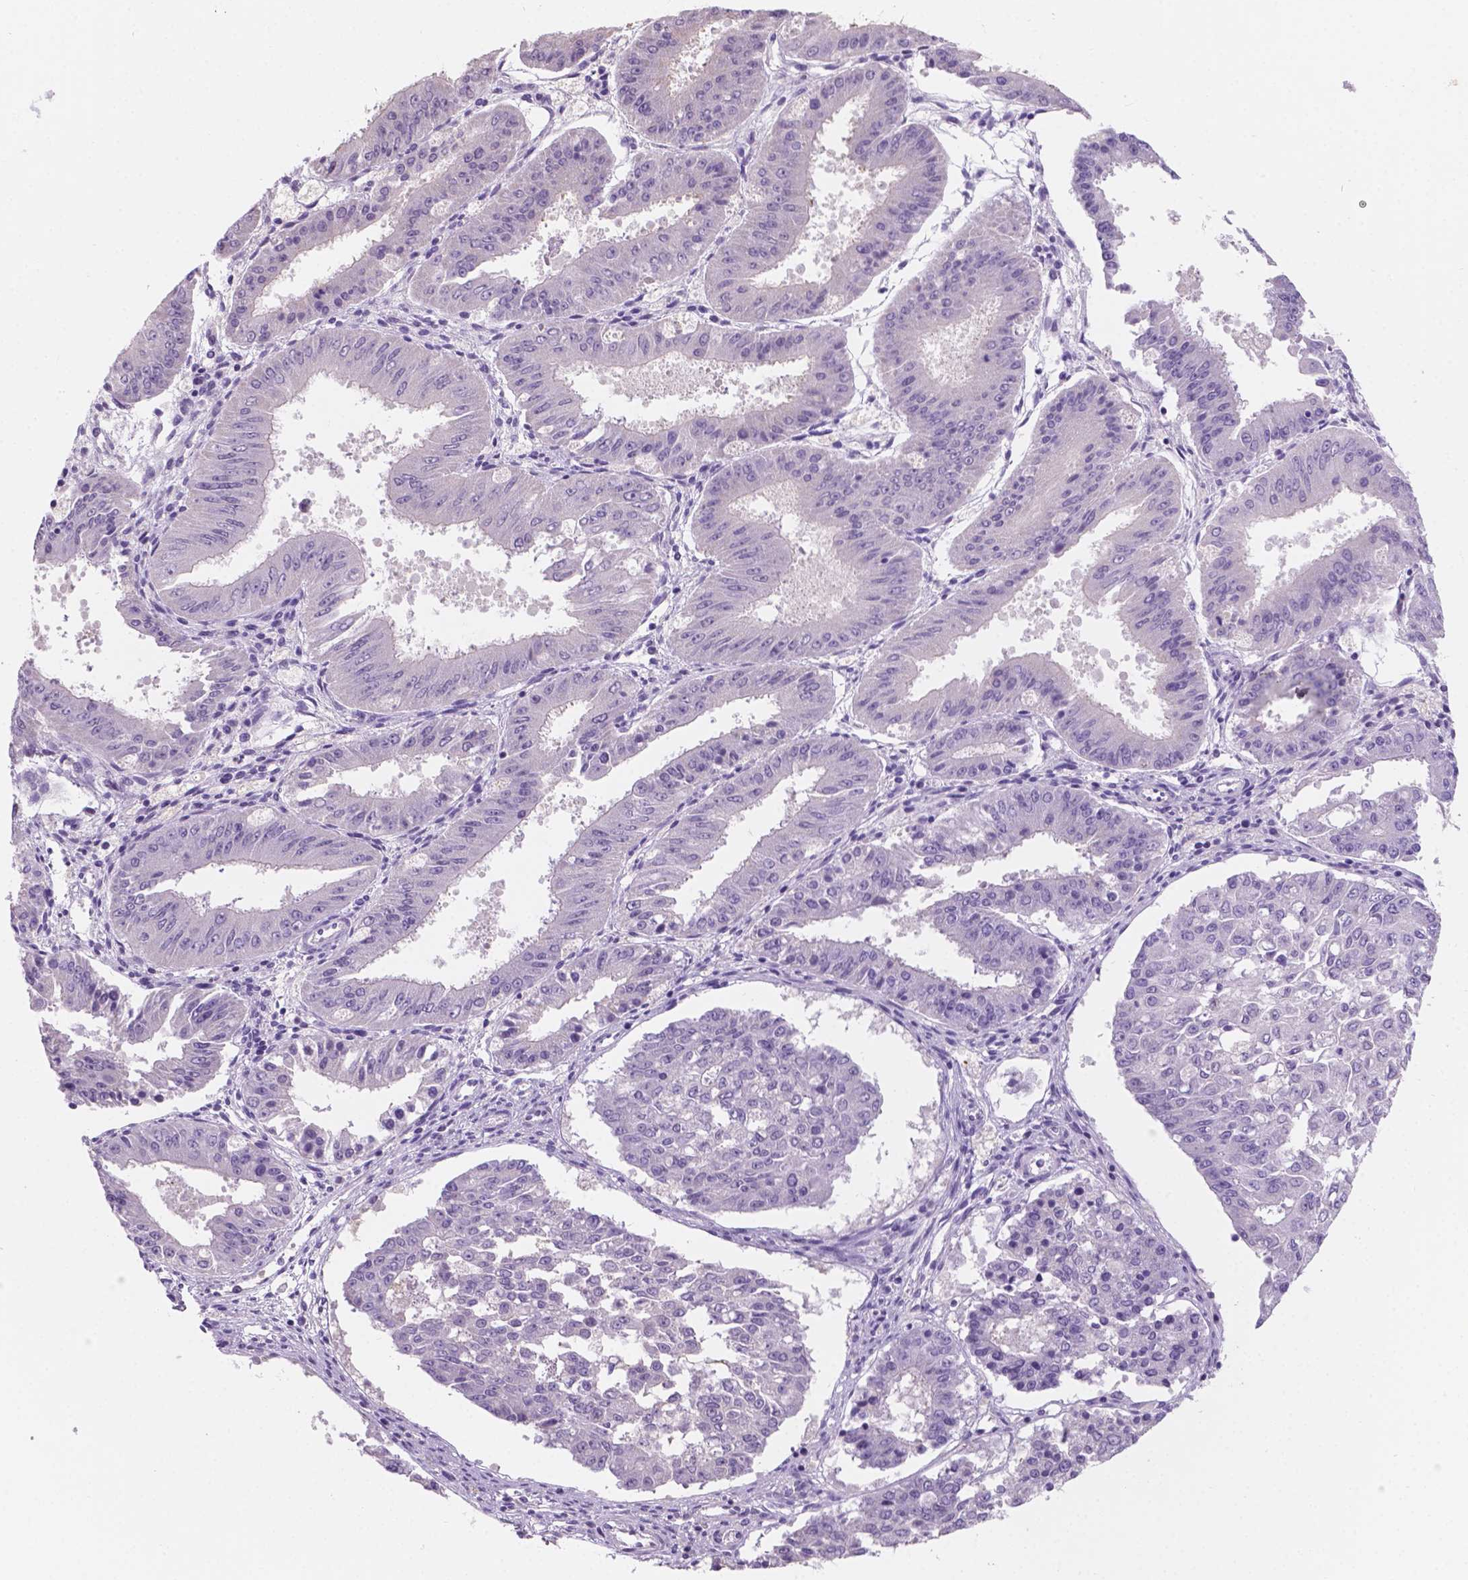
{"staining": {"intensity": "negative", "quantity": "none", "location": "none"}, "tissue": "ovarian cancer", "cell_type": "Tumor cells", "image_type": "cancer", "snomed": [{"axis": "morphology", "description": "Carcinoma, endometroid"}, {"axis": "topography", "description": "Ovary"}], "caption": "DAB immunohistochemical staining of ovarian endometroid carcinoma shows no significant expression in tumor cells. (Stains: DAB immunohistochemistry (IHC) with hematoxylin counter stain, Microscopy: brightfield microscopy at high magnification).", "gene": "SBSN", "patient": {"sex": "female", "age": 42}}